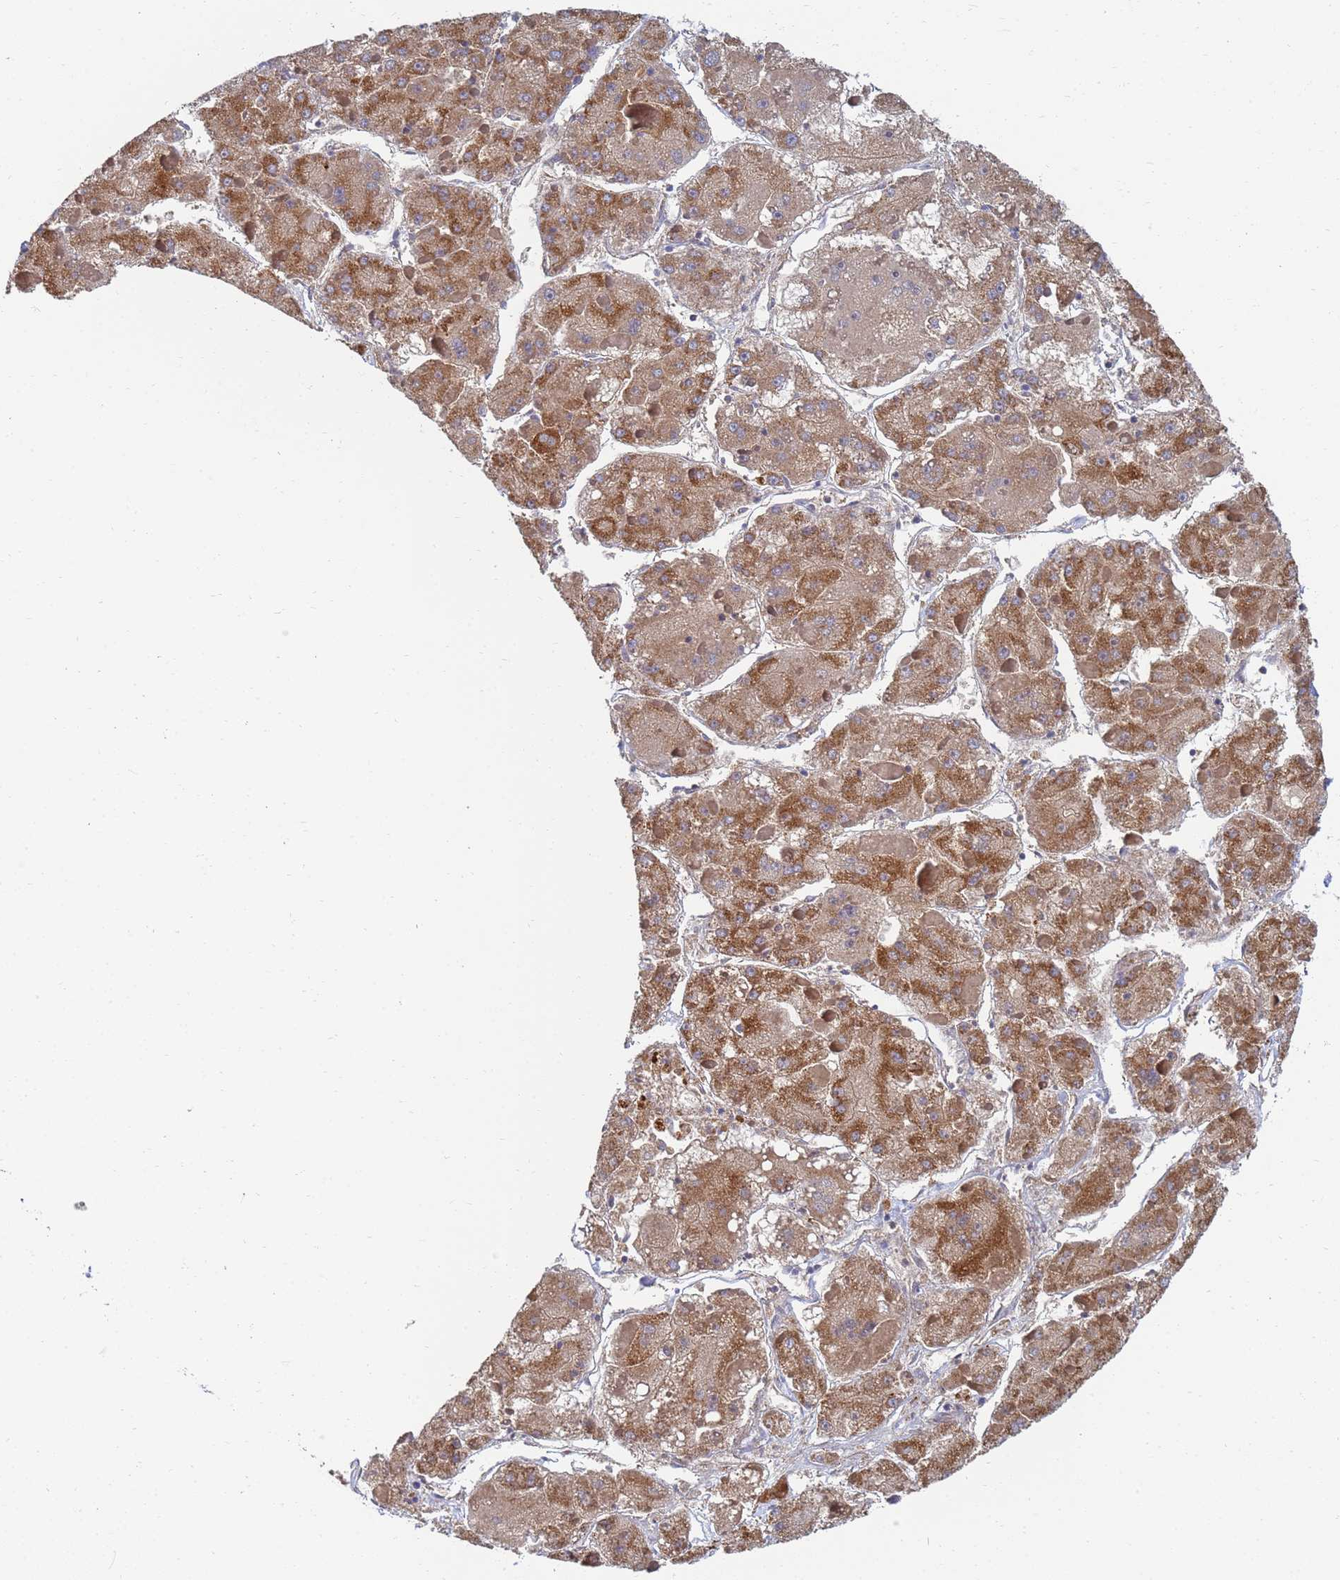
{"staining": {"intensity": "moderate", "quantity": ">75%", "location": "cytoplasmic/membranous"}, "tissue": "liver cancer", "cell_type": "Tumor cells", "image_type": "cancer", "snomed": [{"axis": "morphology", "description": "Carcinoma, Hepatocellular, NOS"}, {"axis": "topography", "description": "Liver"}], "caption": "The micrograph exhibits immunohistochemical staining of liver cancer (hepatocellular carcinoma). There is moderate cytoplasmic/membranous expression is seen in approximately >75% of tumor cells.", "gene": "GCHFR", "patient": {"sex": "female", "age": 73}}